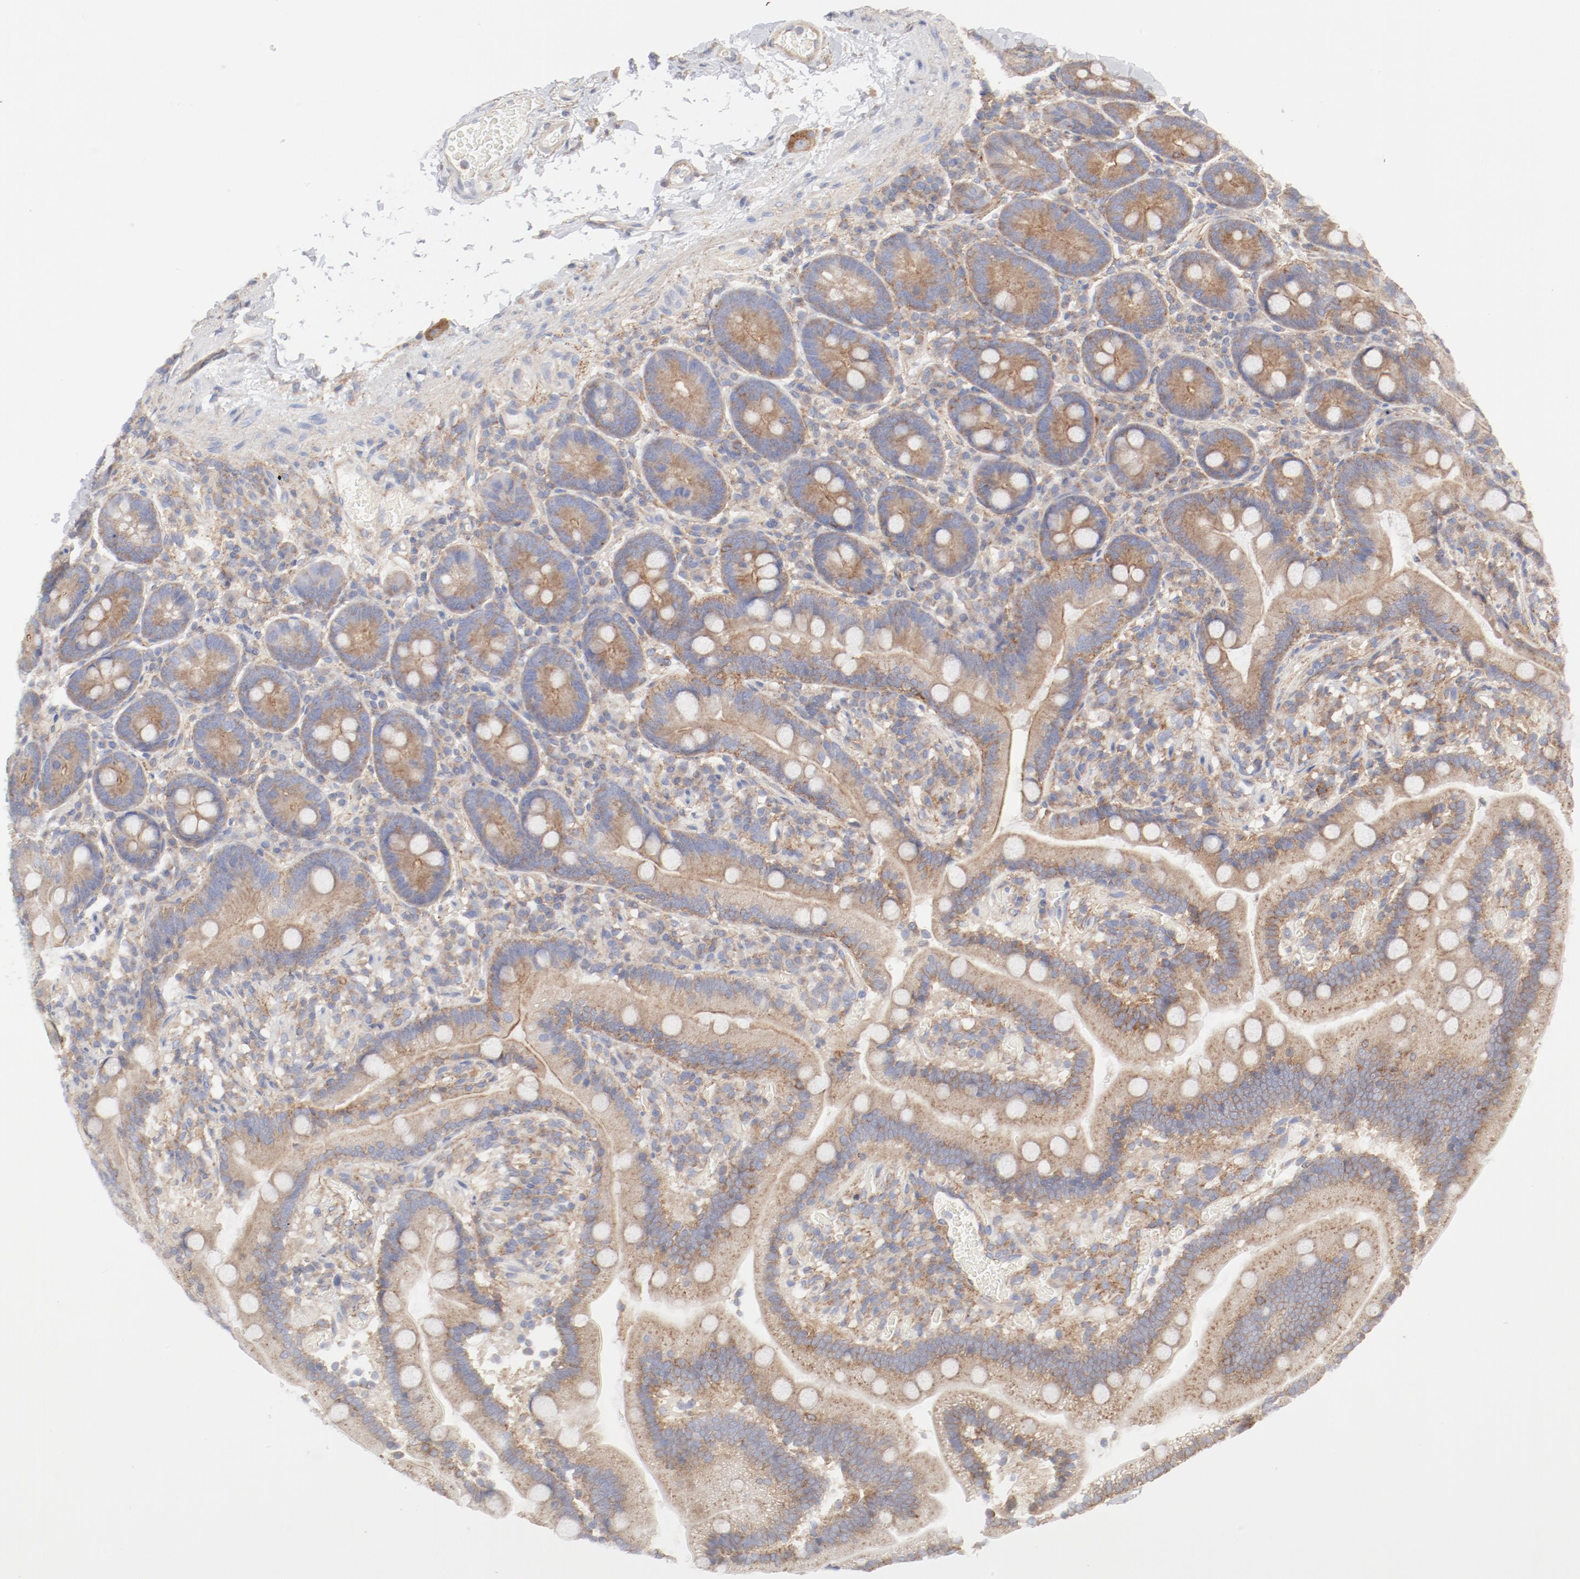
{"staining": {"intensity": "weak", "quantity": ">75%", "location": "cytoplasmic/membranous"}, "tissue": "duodenum", "cell_type": "Glandular cells", "image_type": "normal", "snomed": [{"axis": "morphology", "description": "Normal tissue, NOS"}, {"axis": "topography", "description": "Duodenum"}], "caption": "Normal duodenum reveals weak cytoplasmic/membranous positivity in approximately >75% of glandular cells, visualized by immunohistochemistry.", "gene": "AP2A1", "patient": {"sex": "male", "age": 66}}